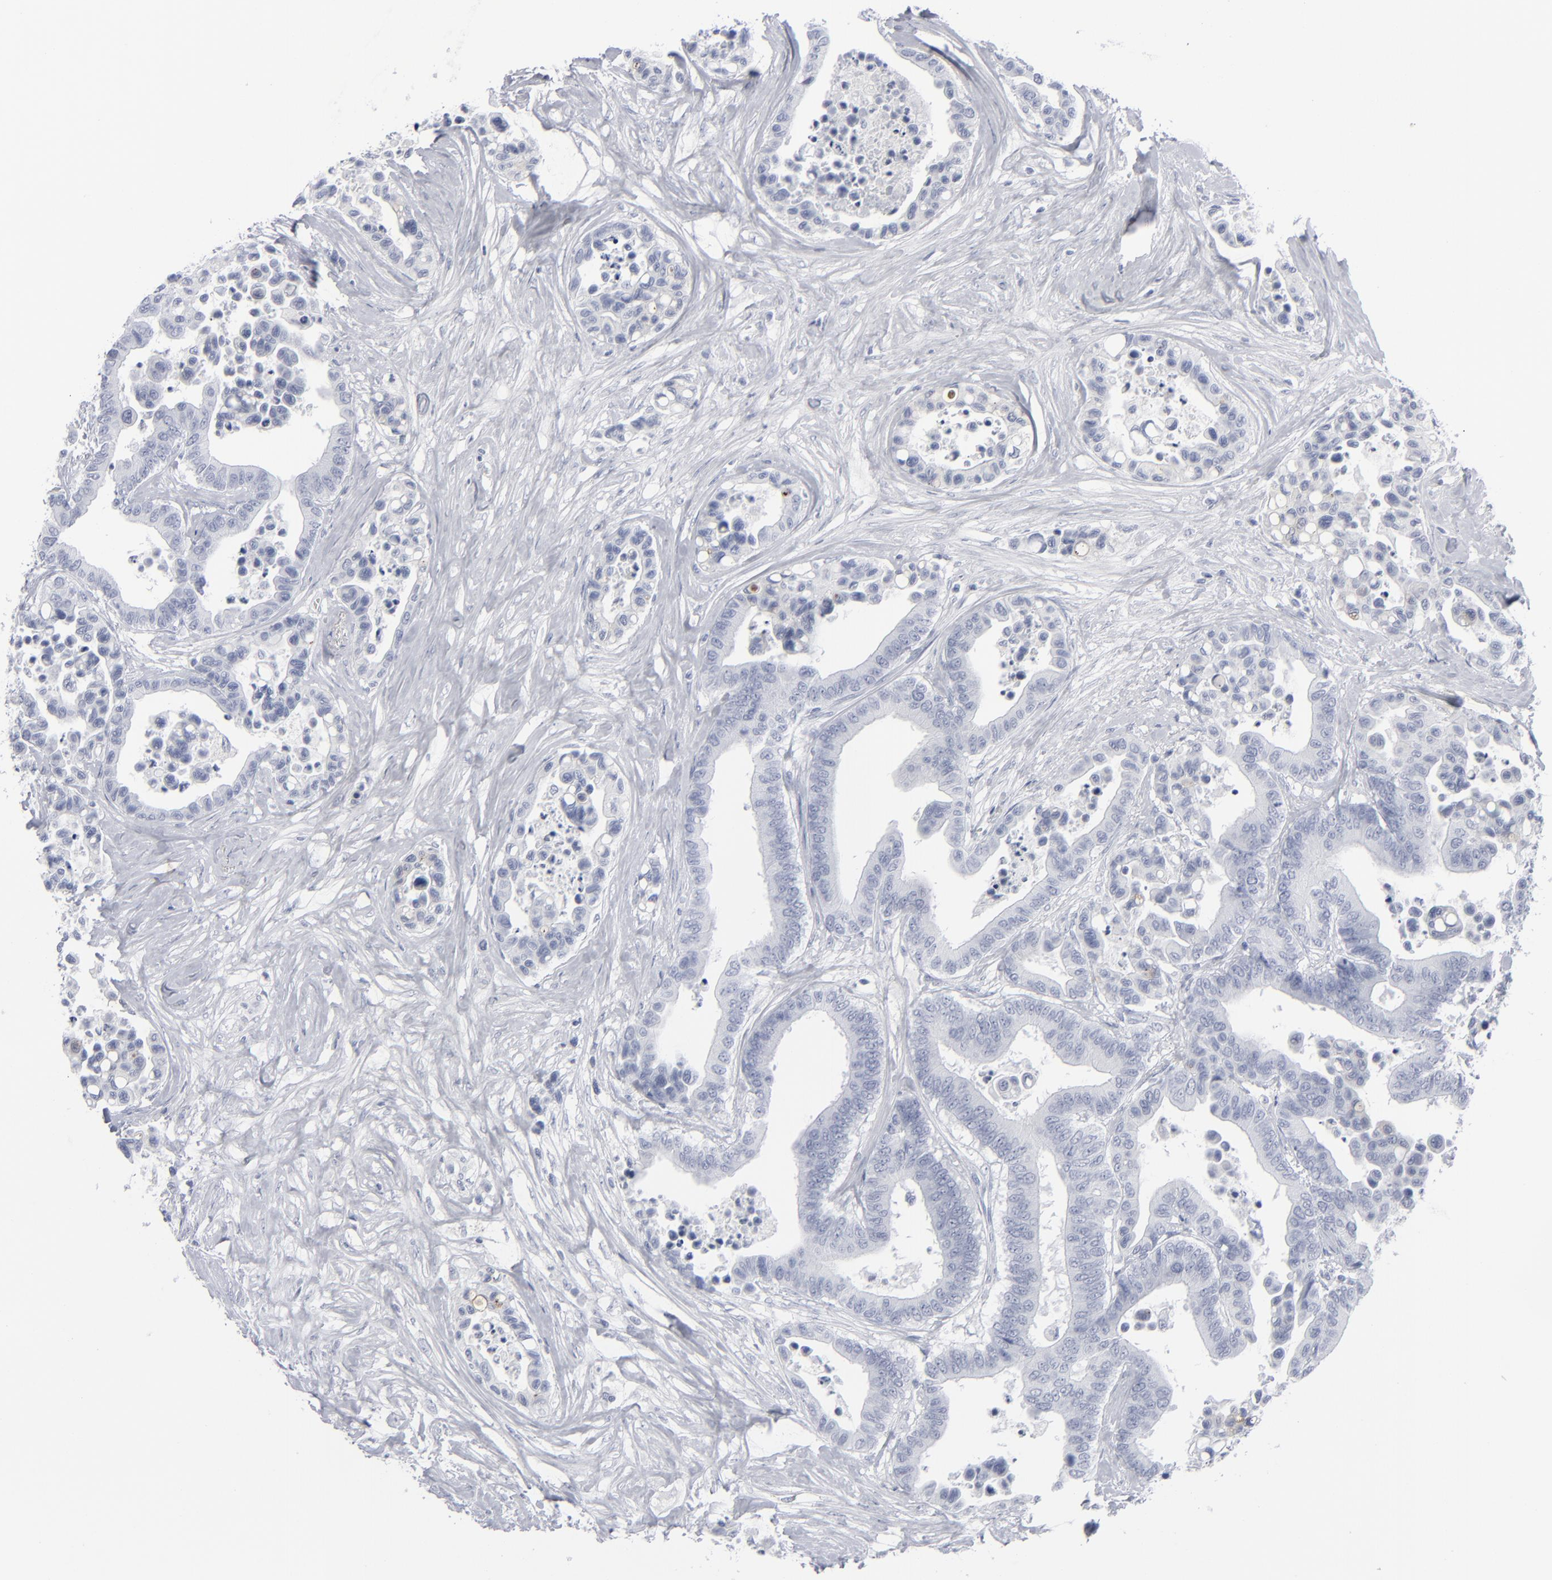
{"staining": {"intensity": "negative", "quantity": "none", "location": "none"}, "tissue": "colorectal cancer", "cell_type": "Tumor cells", "image_type": "cancer", "snomed": [{"axis": "morphology", "description": "Adenocarcinoma, NOS"}, {"axis": "topography", "description": "Colon"}], "caption": "IHC of adenocarcinoma (colorectal) displays no expression in tumor cells. (Brightfield microscopy of DAB IHC at high magnification).", "gene": "MSLN", "patient": {"sex": "male", "age": 82}}